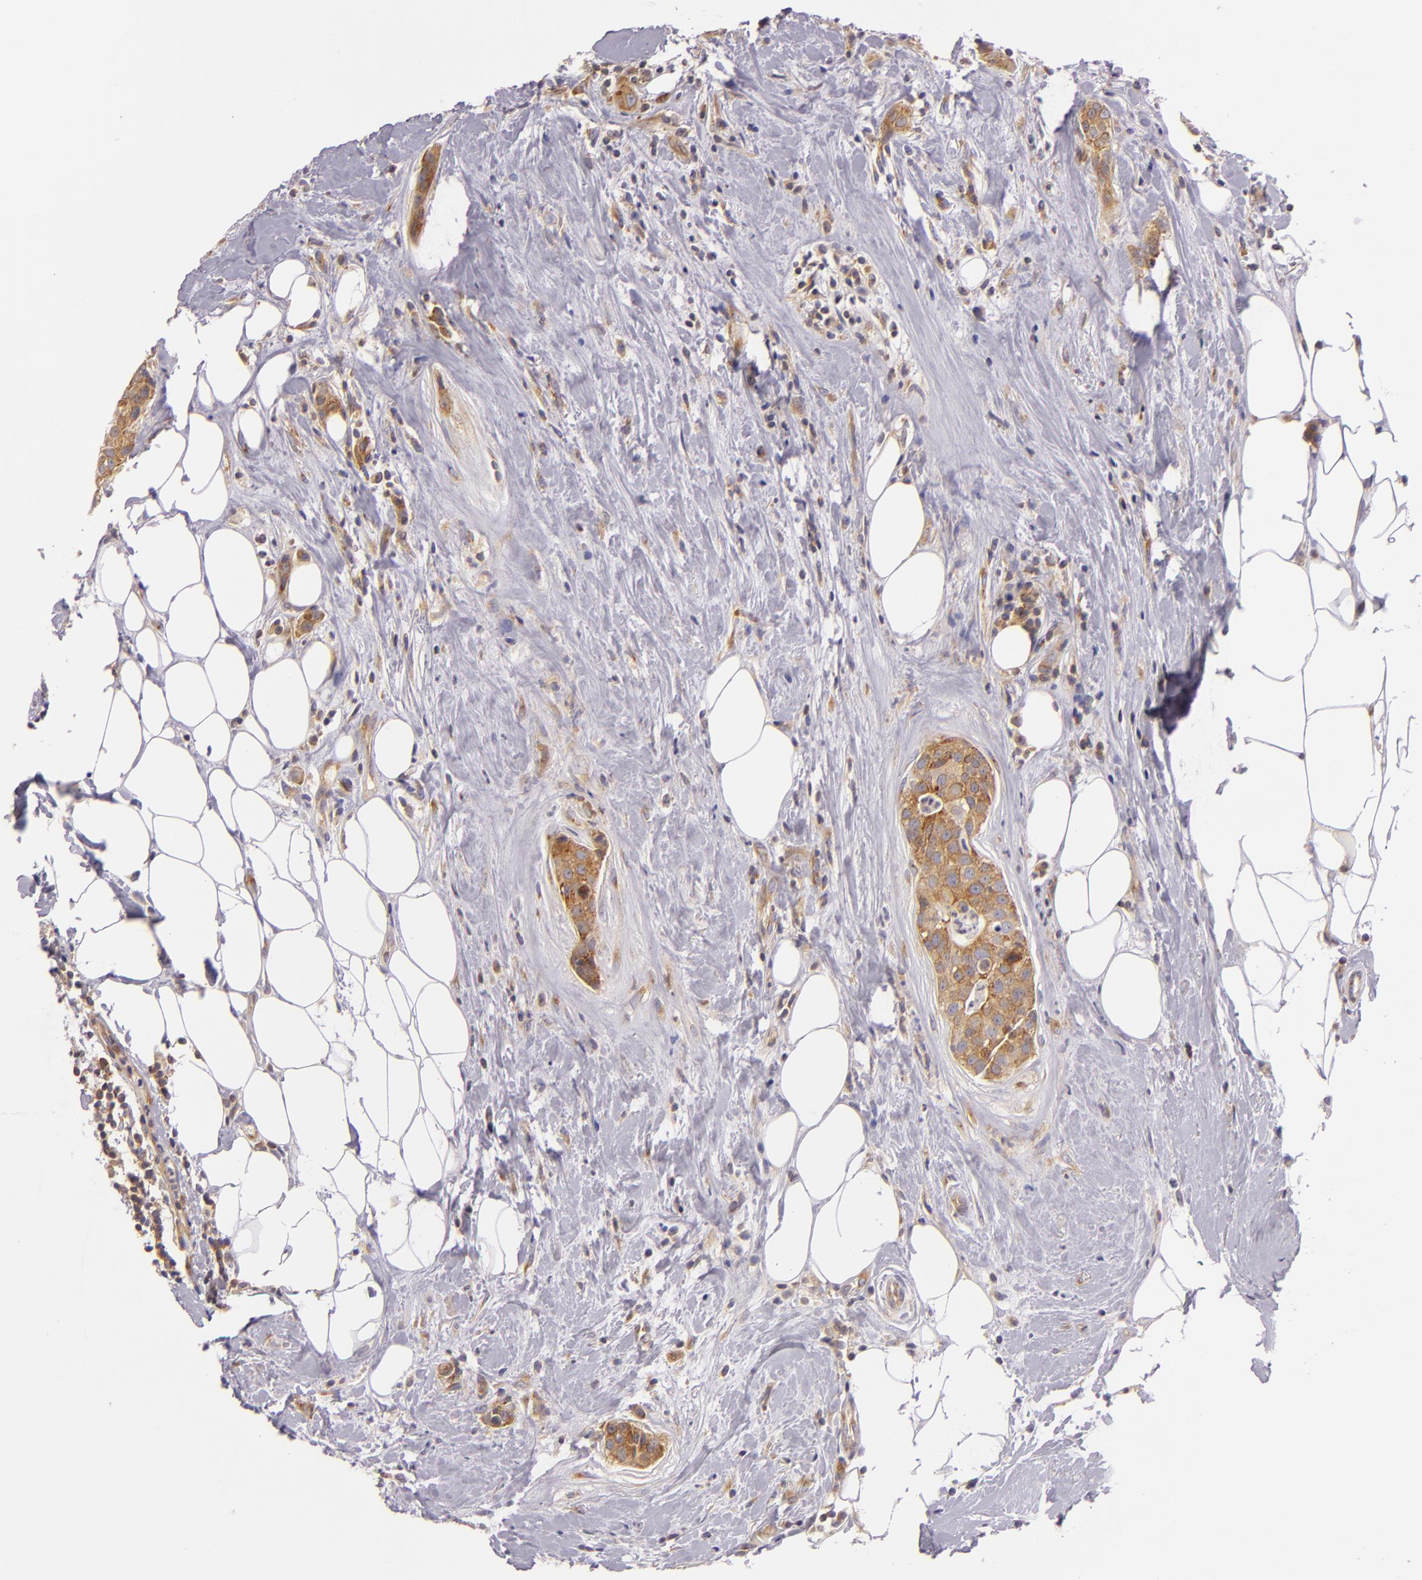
{"staining": {"intensity": "moderate", "quantity": ">75%", "location": "cytoplasmic/membranous"}, "tissue": "breast cancer", "cell_type": "Tumor cells", "image_type": "cancer", "snomed": [{"axis": "morphology", "description": "Duct carcinoma"}, {"axis": "topography", "description": "Breast"}], "caption": "Moderate cytoplasmic/membranous protein positivity is identified in approximately >75% of tumor cells in breast infiltrating ductal carcinoma.", "gene": "UPF3B", "patient": {"sex": "female", "age": 45}}